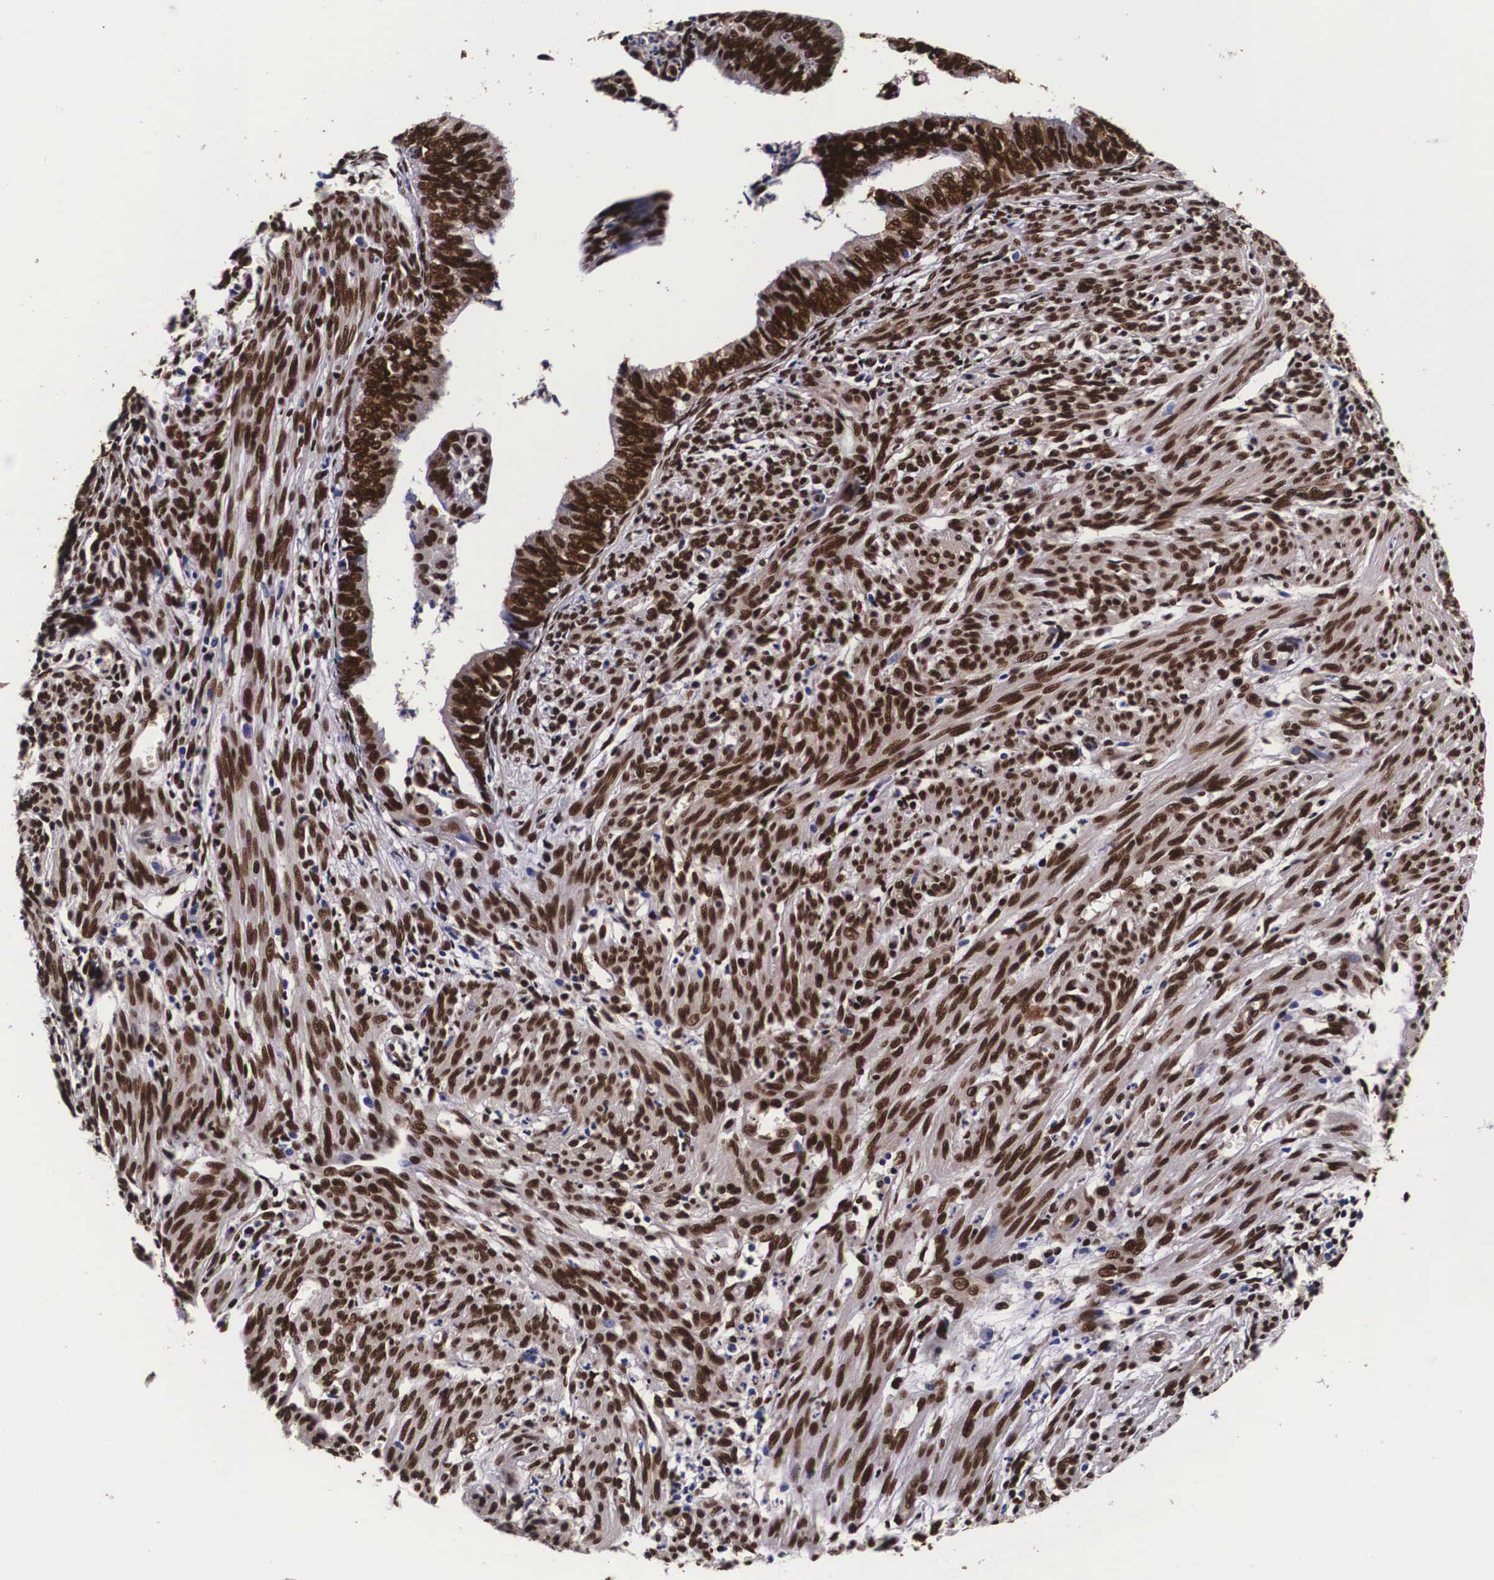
{"staining": {"intensity": "strong", "quantity": ">75%", "location": "nuclear"}, "tissue": "endometrial cancer", "cell_type": "Tumor cells", "image_type": "cancer", "snomed": [{"axis": "morphology", "description": "Adenocarcinoma, NOS"}, {"axis": "topography", "description": "Endometrium"}], "caption": "About >75% of tumor cells in endometrial cancer (adenocarcinoma) reveal strong nuclear protein positivity as visualized by brown immunohistochemical staining.", "gene": "PABPN1", "patient": {"sex": "female", "age": 66}}